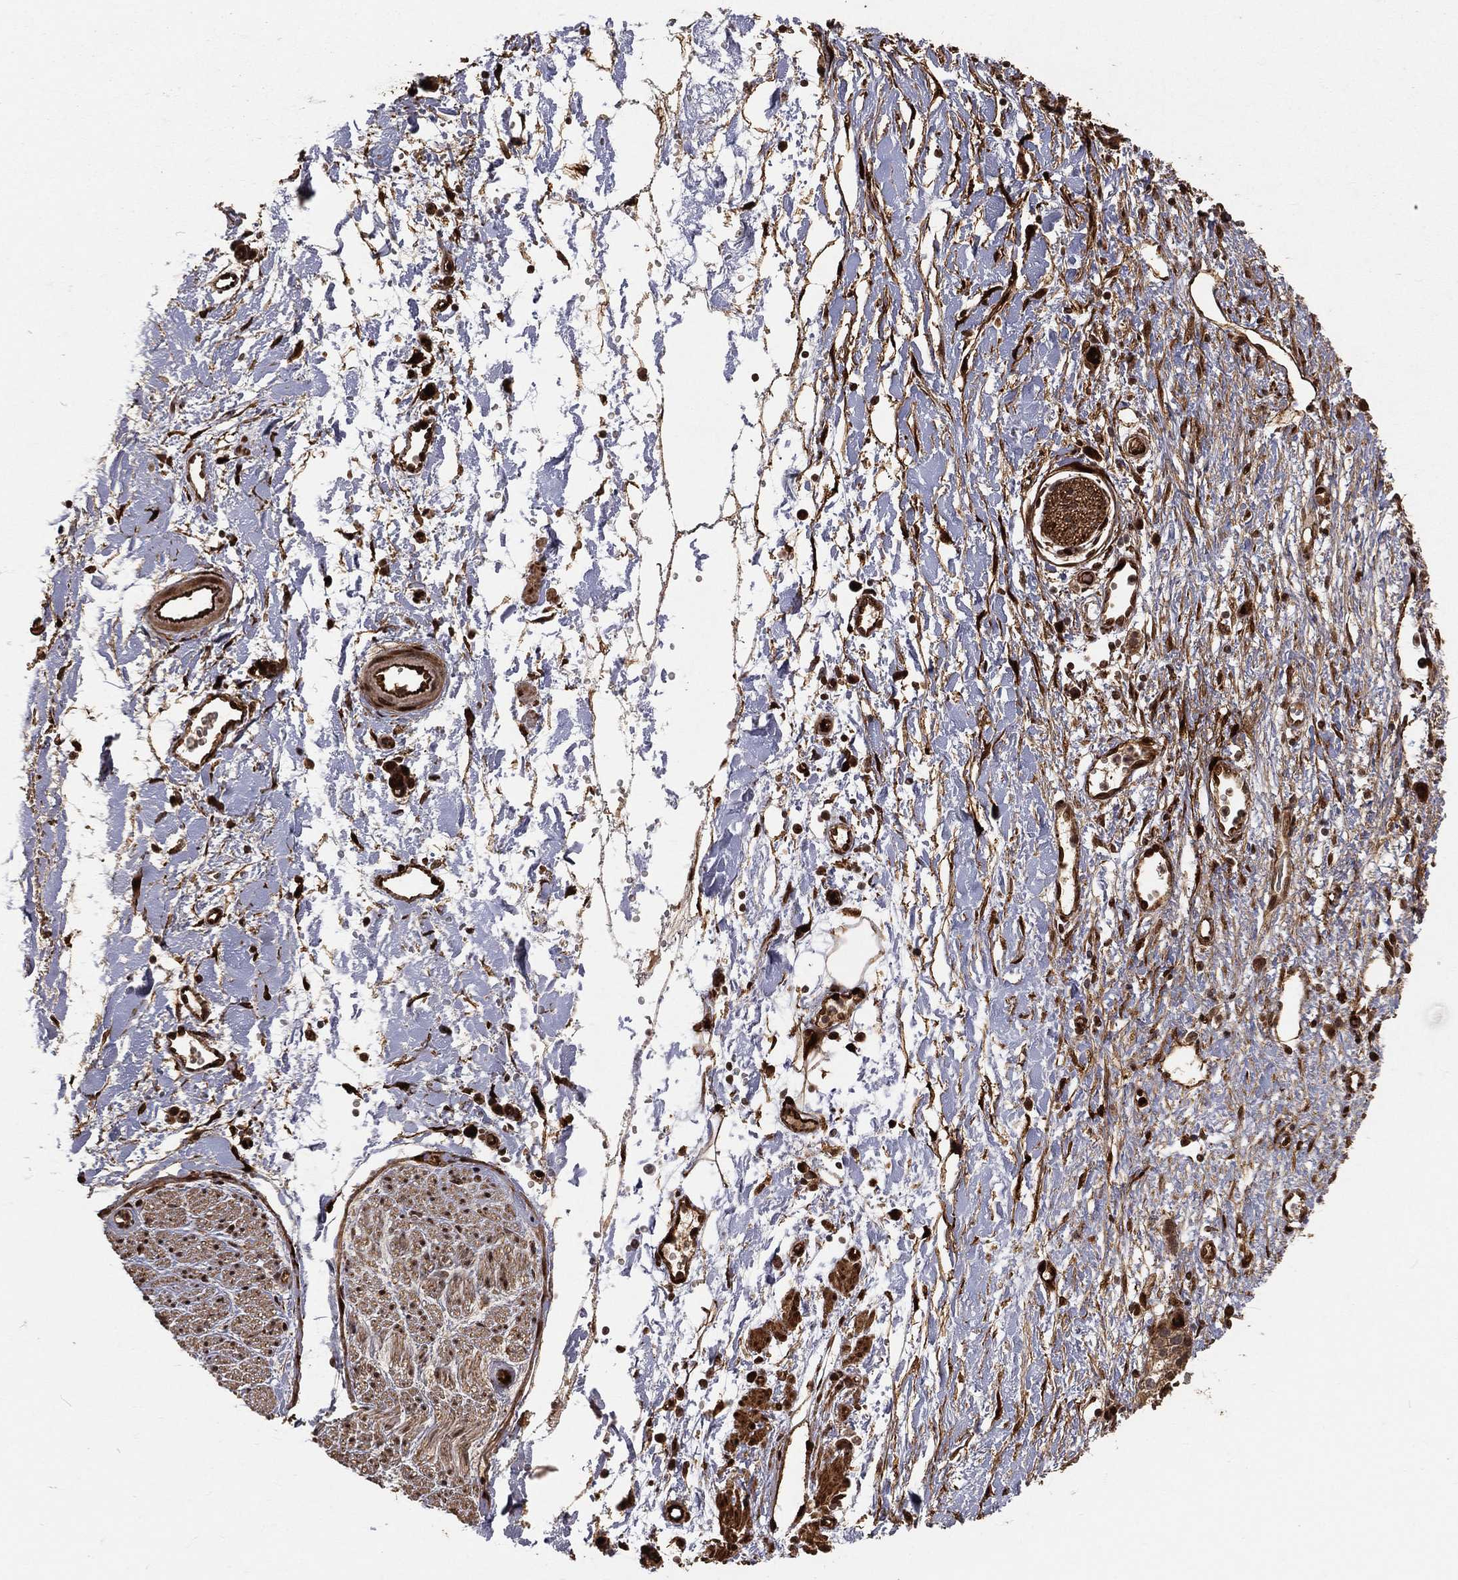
{"staining": {"intensity": "strong", "quantity": ">75%", "location": "nuclear"}, "tissue": "soft tissue", "cell_type": "Fibroblasts", "image_type": "normal", "snomed": [{"axis": "morphology", "description": "Normal tissue, NOS"}, {"axis": "morphology", "description": "Adenocarcinoma, NOS"}, {"axis": "topography", "description": "Pancreas"}, {"axis": "topography", "description": "Peripheral nerve tissue"}], "caption": "Immunohistochemistry (IHC) photomicrograph of unremarkable soft tissue: human soft tissue stained using immunohistochemistry (IHC) displays high levels of strong protein expression localized specifically in the nuclear of fibroblasts, appearing as a nuclear brown color.", "gene": "MAPK1", "patient": {"sex": "male", "age": 61}}